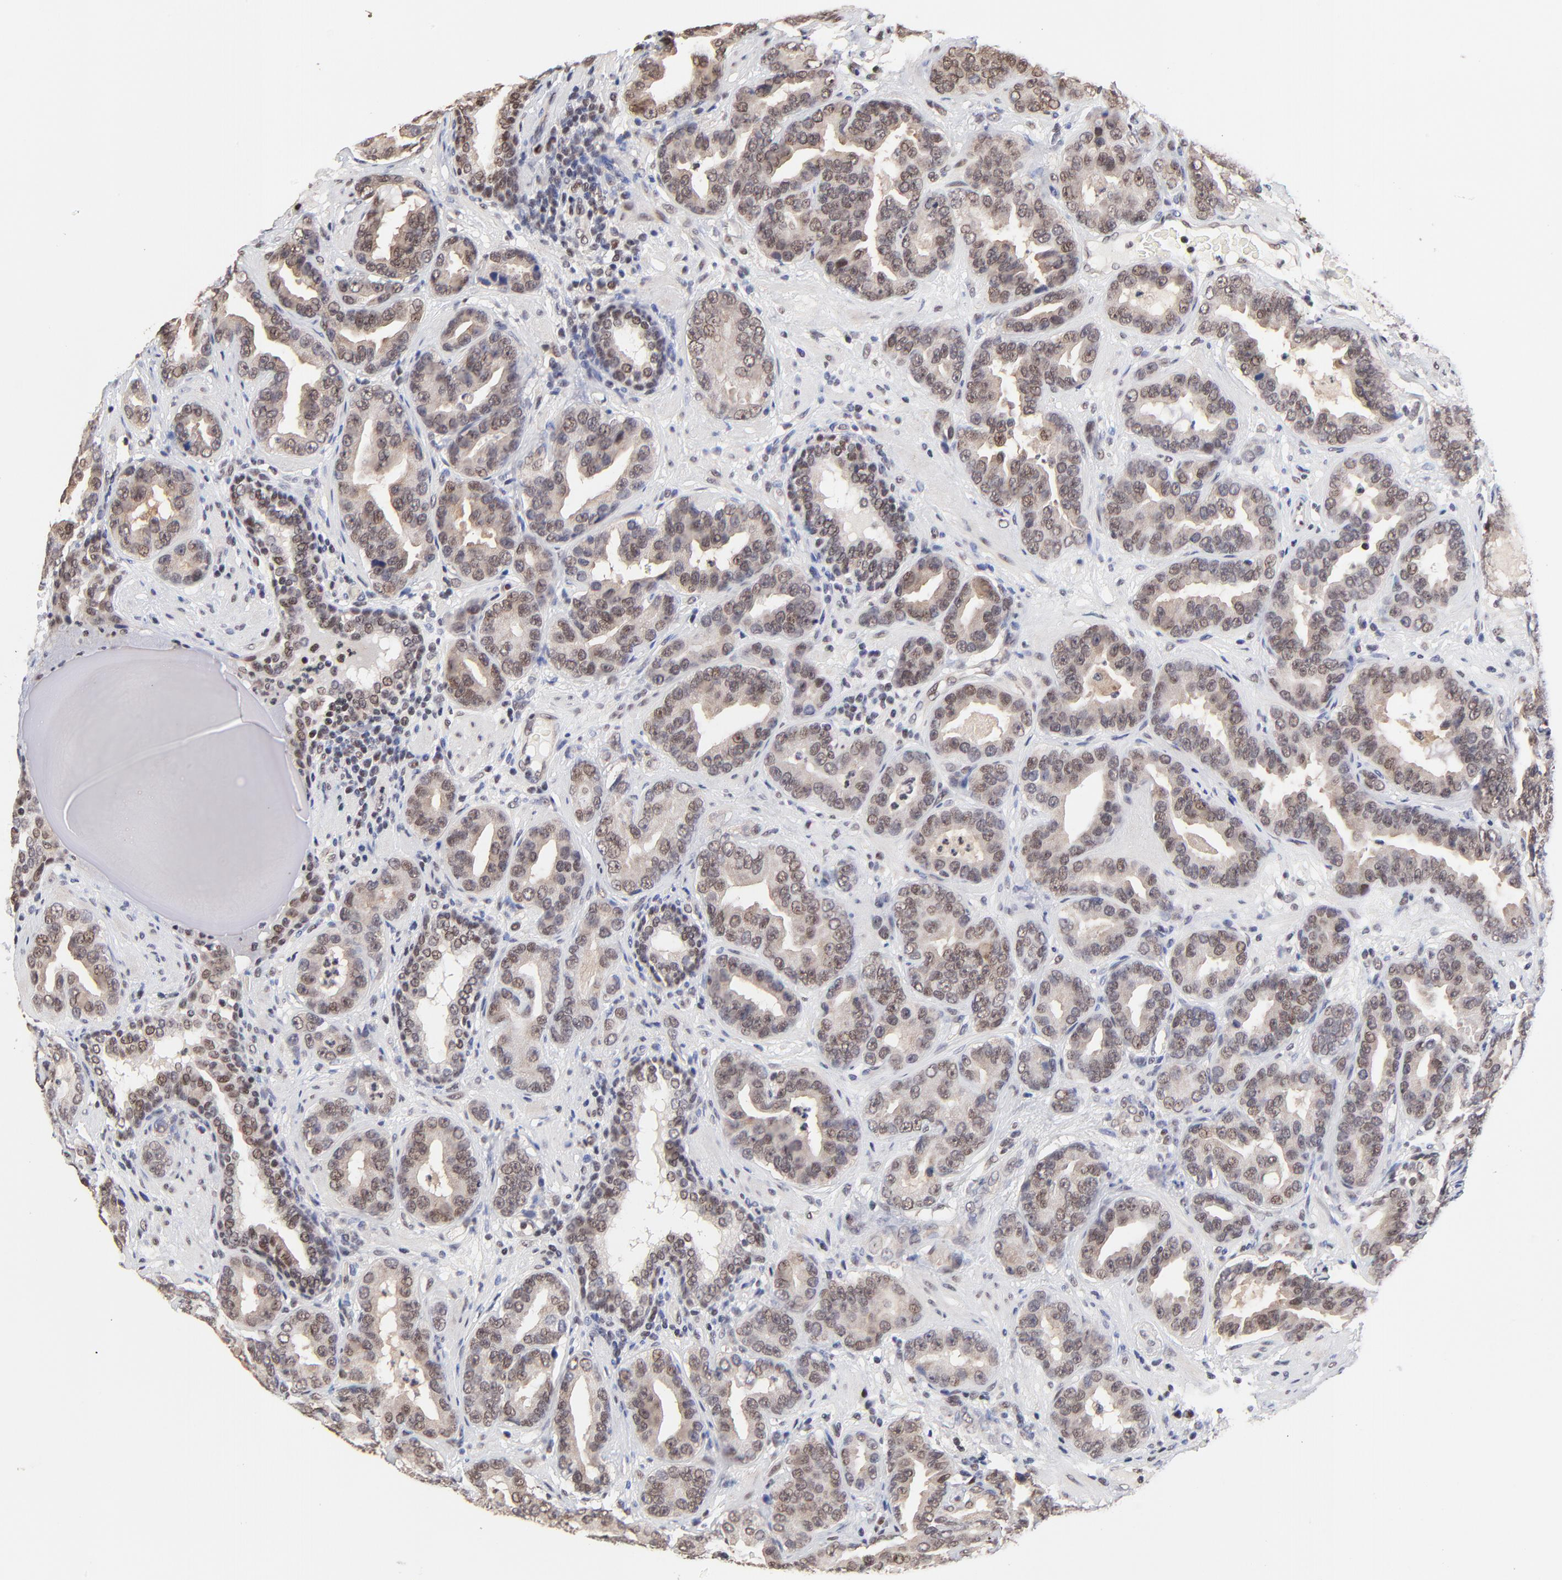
{"staining": {"intensity": "weak", "quantity": "25%-75%", "location": "cytoplasmic/membranous,nuclear"}, "tissue": "prostate cancer", "cell_type": "Tumor cells", "image_type": "cancer", "snomed": [{"axis": "morphology", "description": "Adenocarcinoma, Low grade"}, {"axis": "topography", "description": "Prostate"}], "caption": "Tumor cells demonstrate weak cytoplasmic/membranous and nuclear staining in about 25%-75% of cells in prostate adenocarcinoma (low-grade).", "gene": "DSN1", "patient": {"sex": "male", "age": 59}}